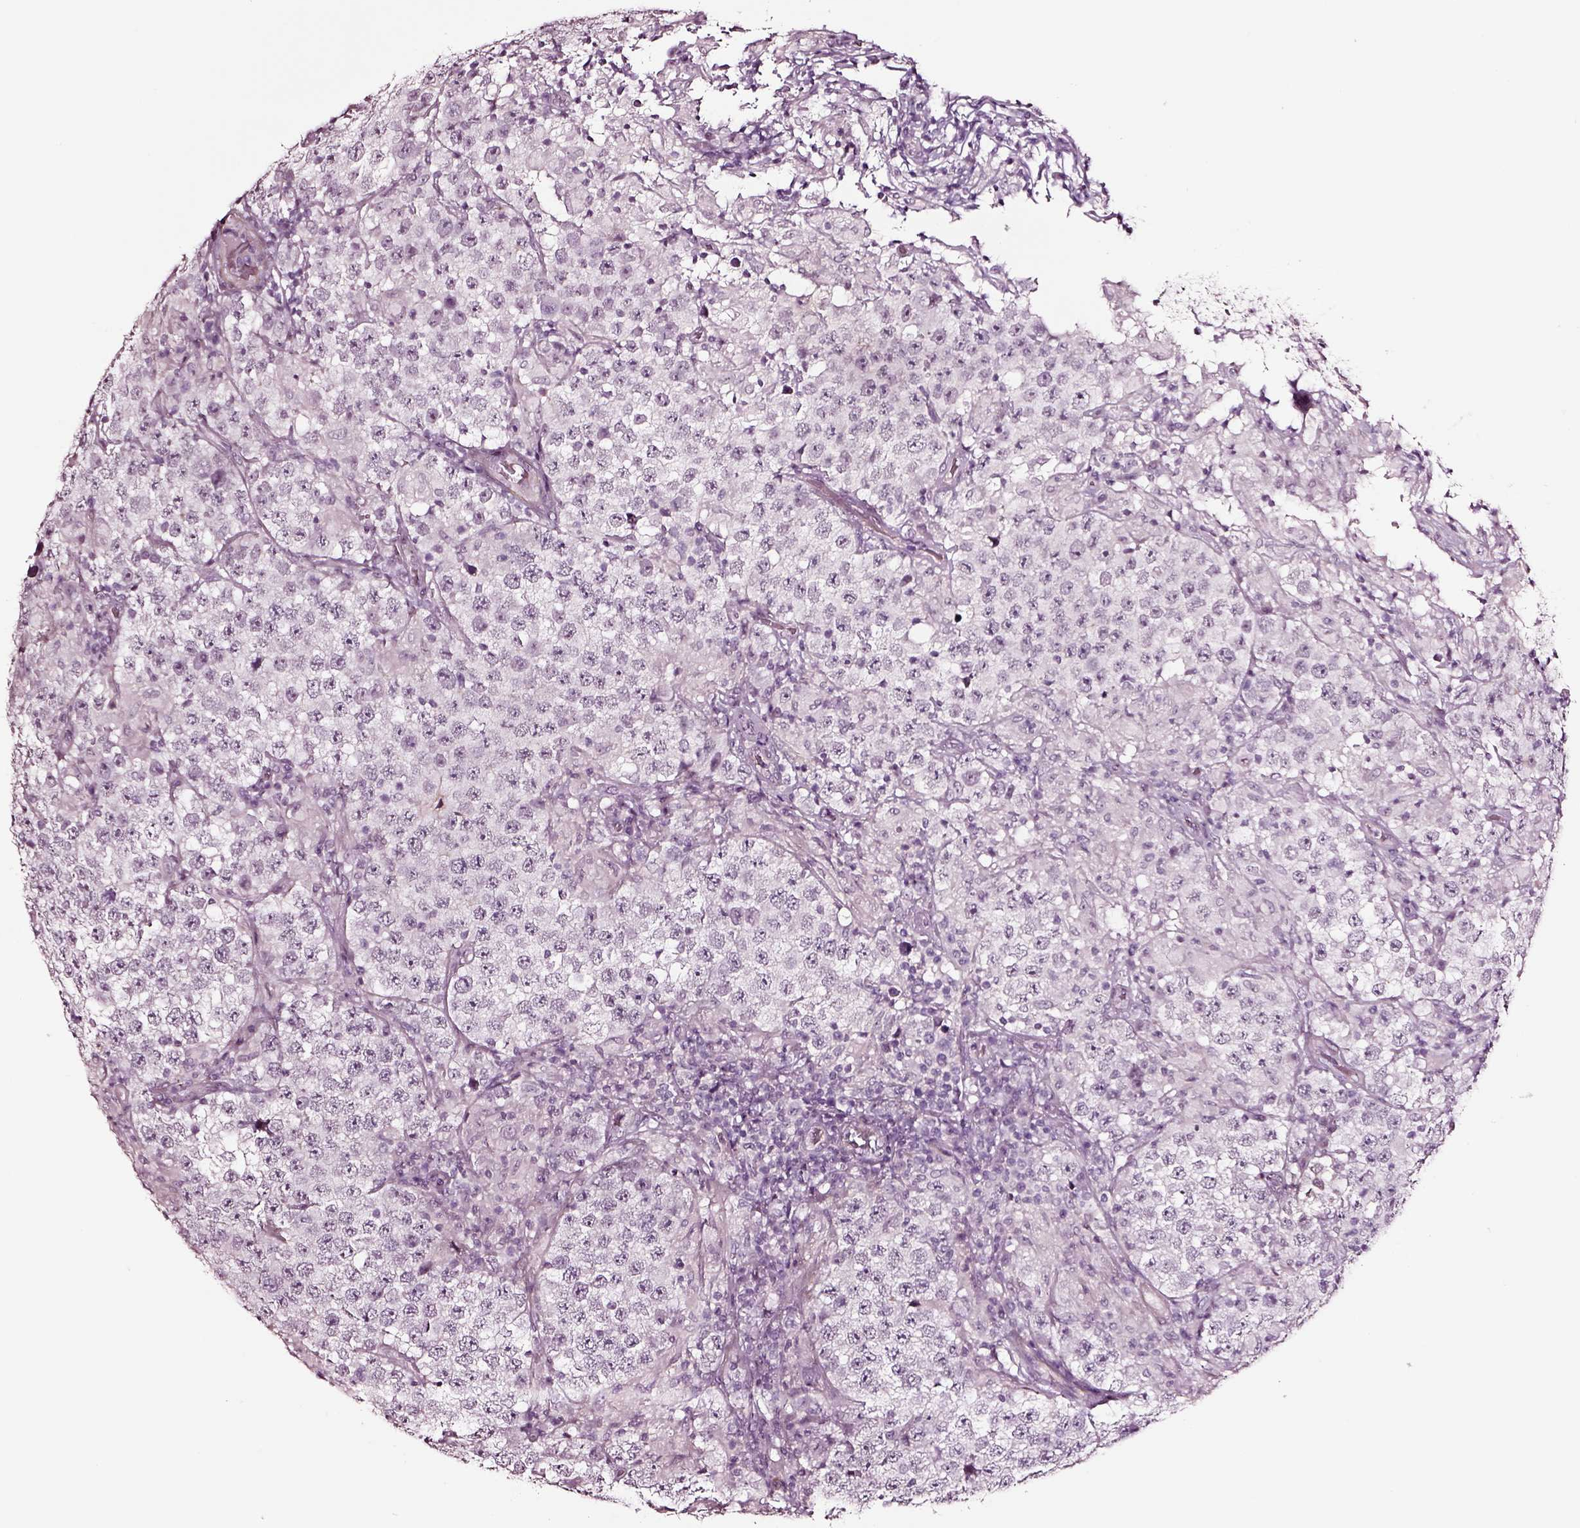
{"staining": {"intensity": "negative", "quantity": "none", "location": "none"}, "tissue": "testis cancer", "cell_type": "Tumor cells", "image_type": "cancer", "snomed": [{"axis": "morphology", "description": "Seminoma, NOS"}, {"axis": "morphology", "description": "Carcinoma, Embryonal, NOS"}, {"axis": "topography", "description": "Testis"}], "caption": "Tumor cells show no significant staining in seminoma (testis).", "gene": "SOX10", "patient": {"sex": "male", "age": 41}}